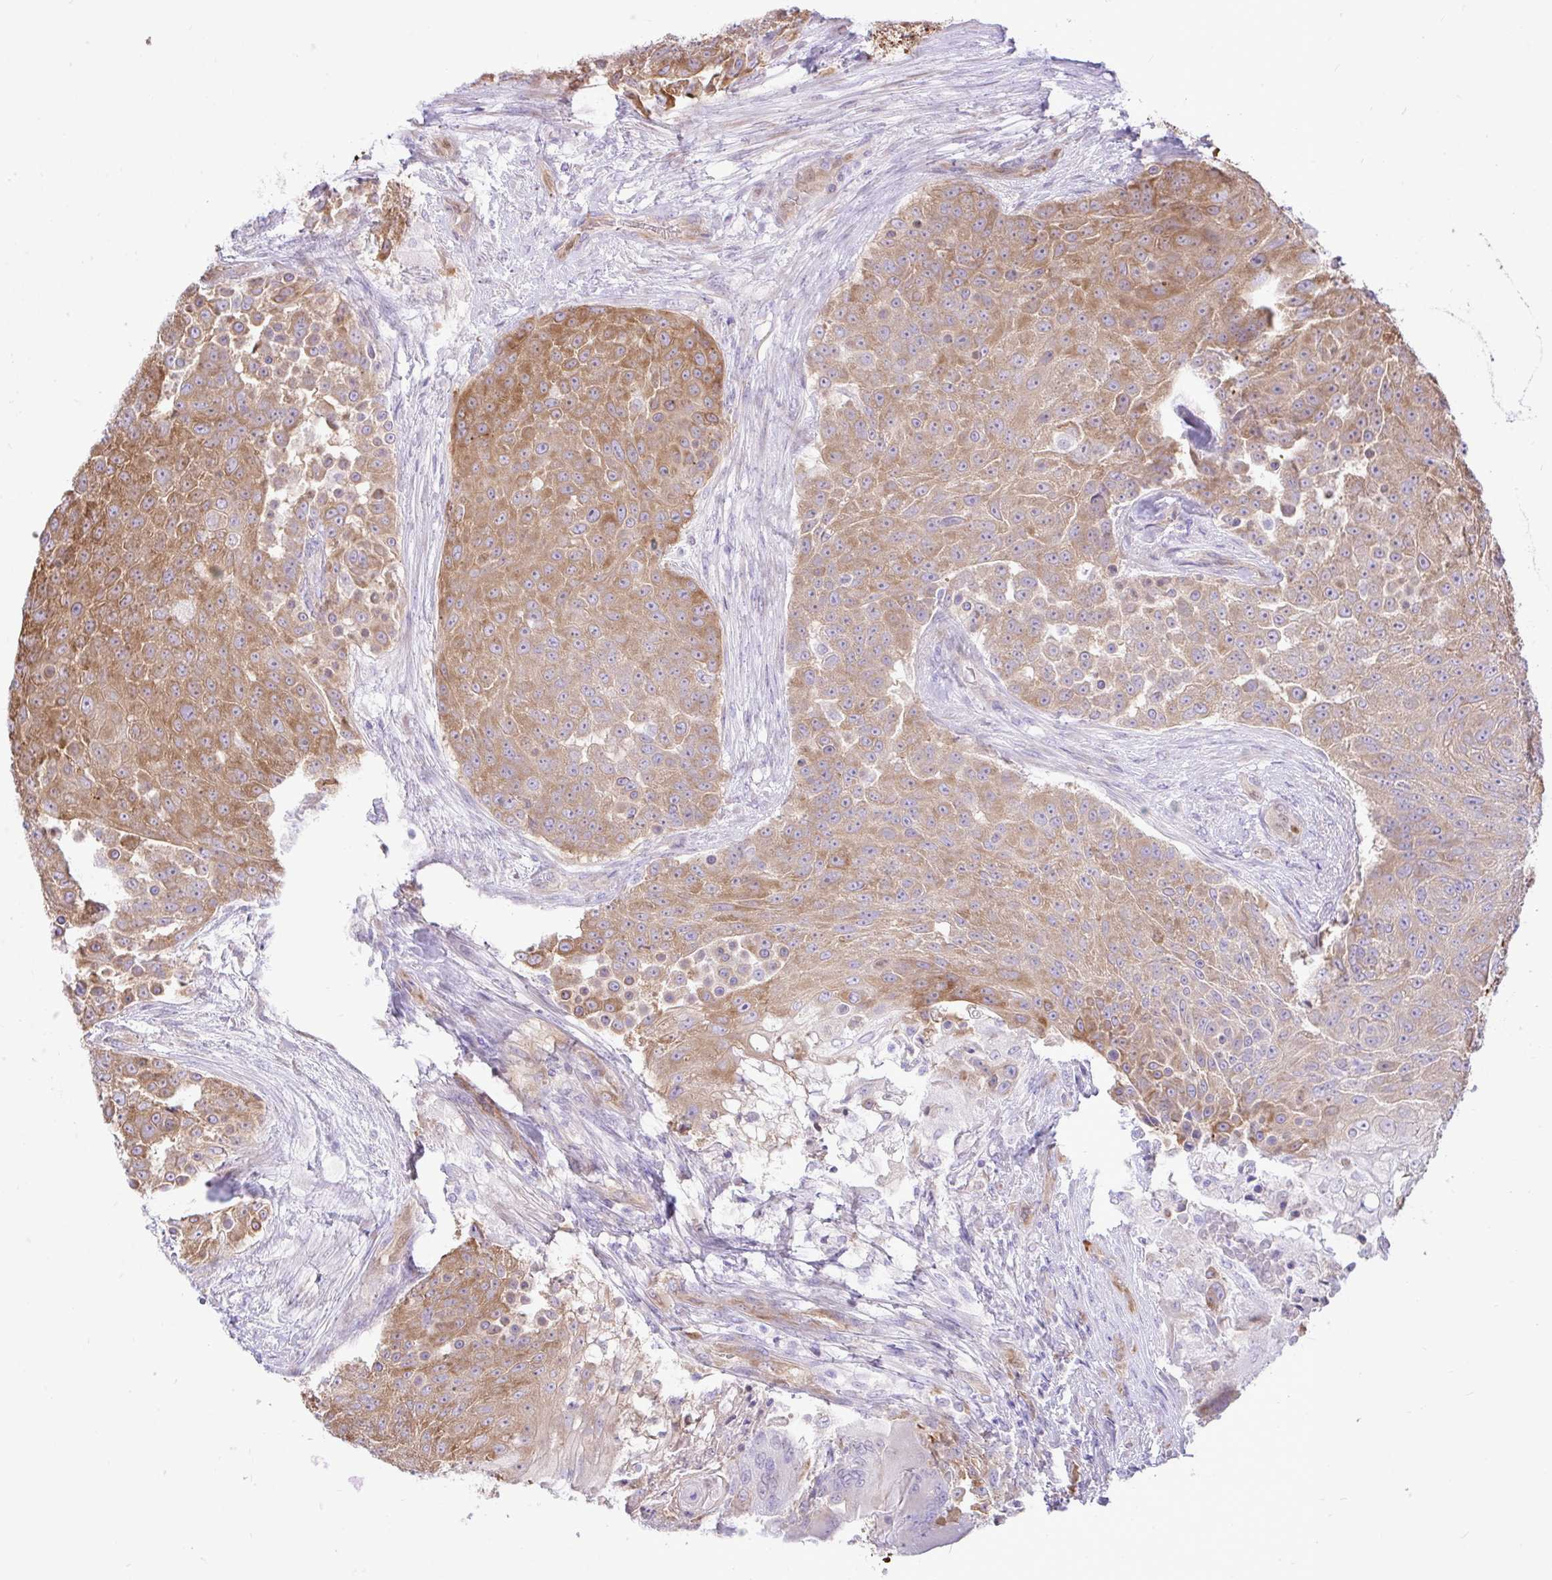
{"staining": {"intensity": "moderate", "quantity": "25%-75%", "location": "cytoplasmic/membranous"}, "tissue": "urothelial cancer", "cell_type": "Tumor cells", "image_type": "cancer", "snomed": [{"axis": "morphology", "description": "Urothelial carcinoma, High grade"}, {"axis": "topography", "description": "Urinary bladder"}], "caption": "A micrograph of urothelial cancer stained for a protein shows moderate cytoplasmic/membranous brown staining in tumor cells.", "gene": "EEF1A2", "patient": {"sex": "female", "age": 63}}